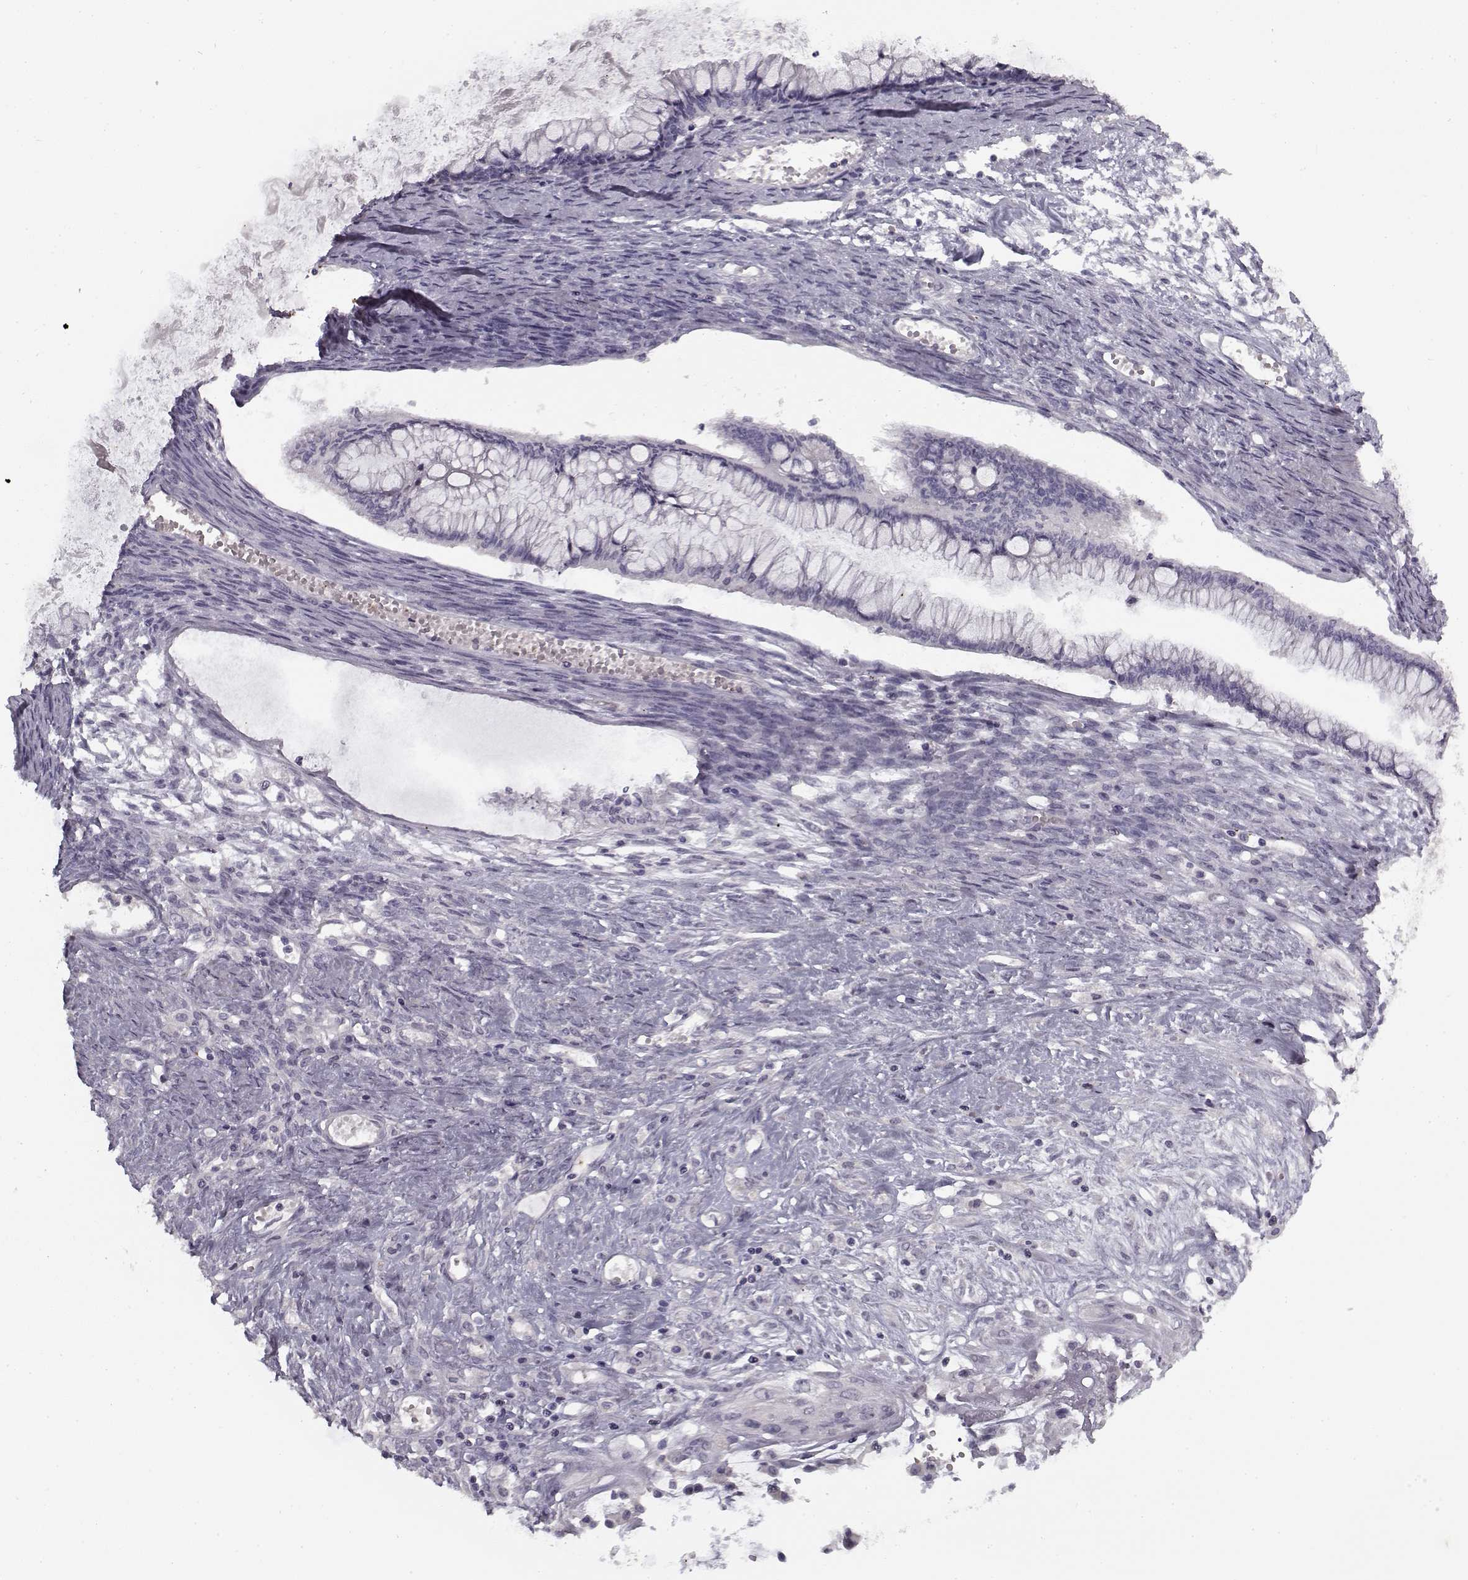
{"staining": {"intensity": "negative", "quantity": "none", "location": "none"}, "tissue": "ovarian cancer", "cell_type": "Tumor cells", "image_type": "cancer", "snomed": [{"axis": "morphology", "description": "Cystadenocarcinoma, mucinous, NOS"}, {"axis": "topography", "description": "Ovary"}], "caption": "DAB (3,3'-diaminobenzidine) immunohistochemical staining of ovarian cancer (mucinous cystadenocarcinoma) displays no significant expression in tumor cells.", "gene": "SNCA", "patient": {"sex": "female", "age": 67}}